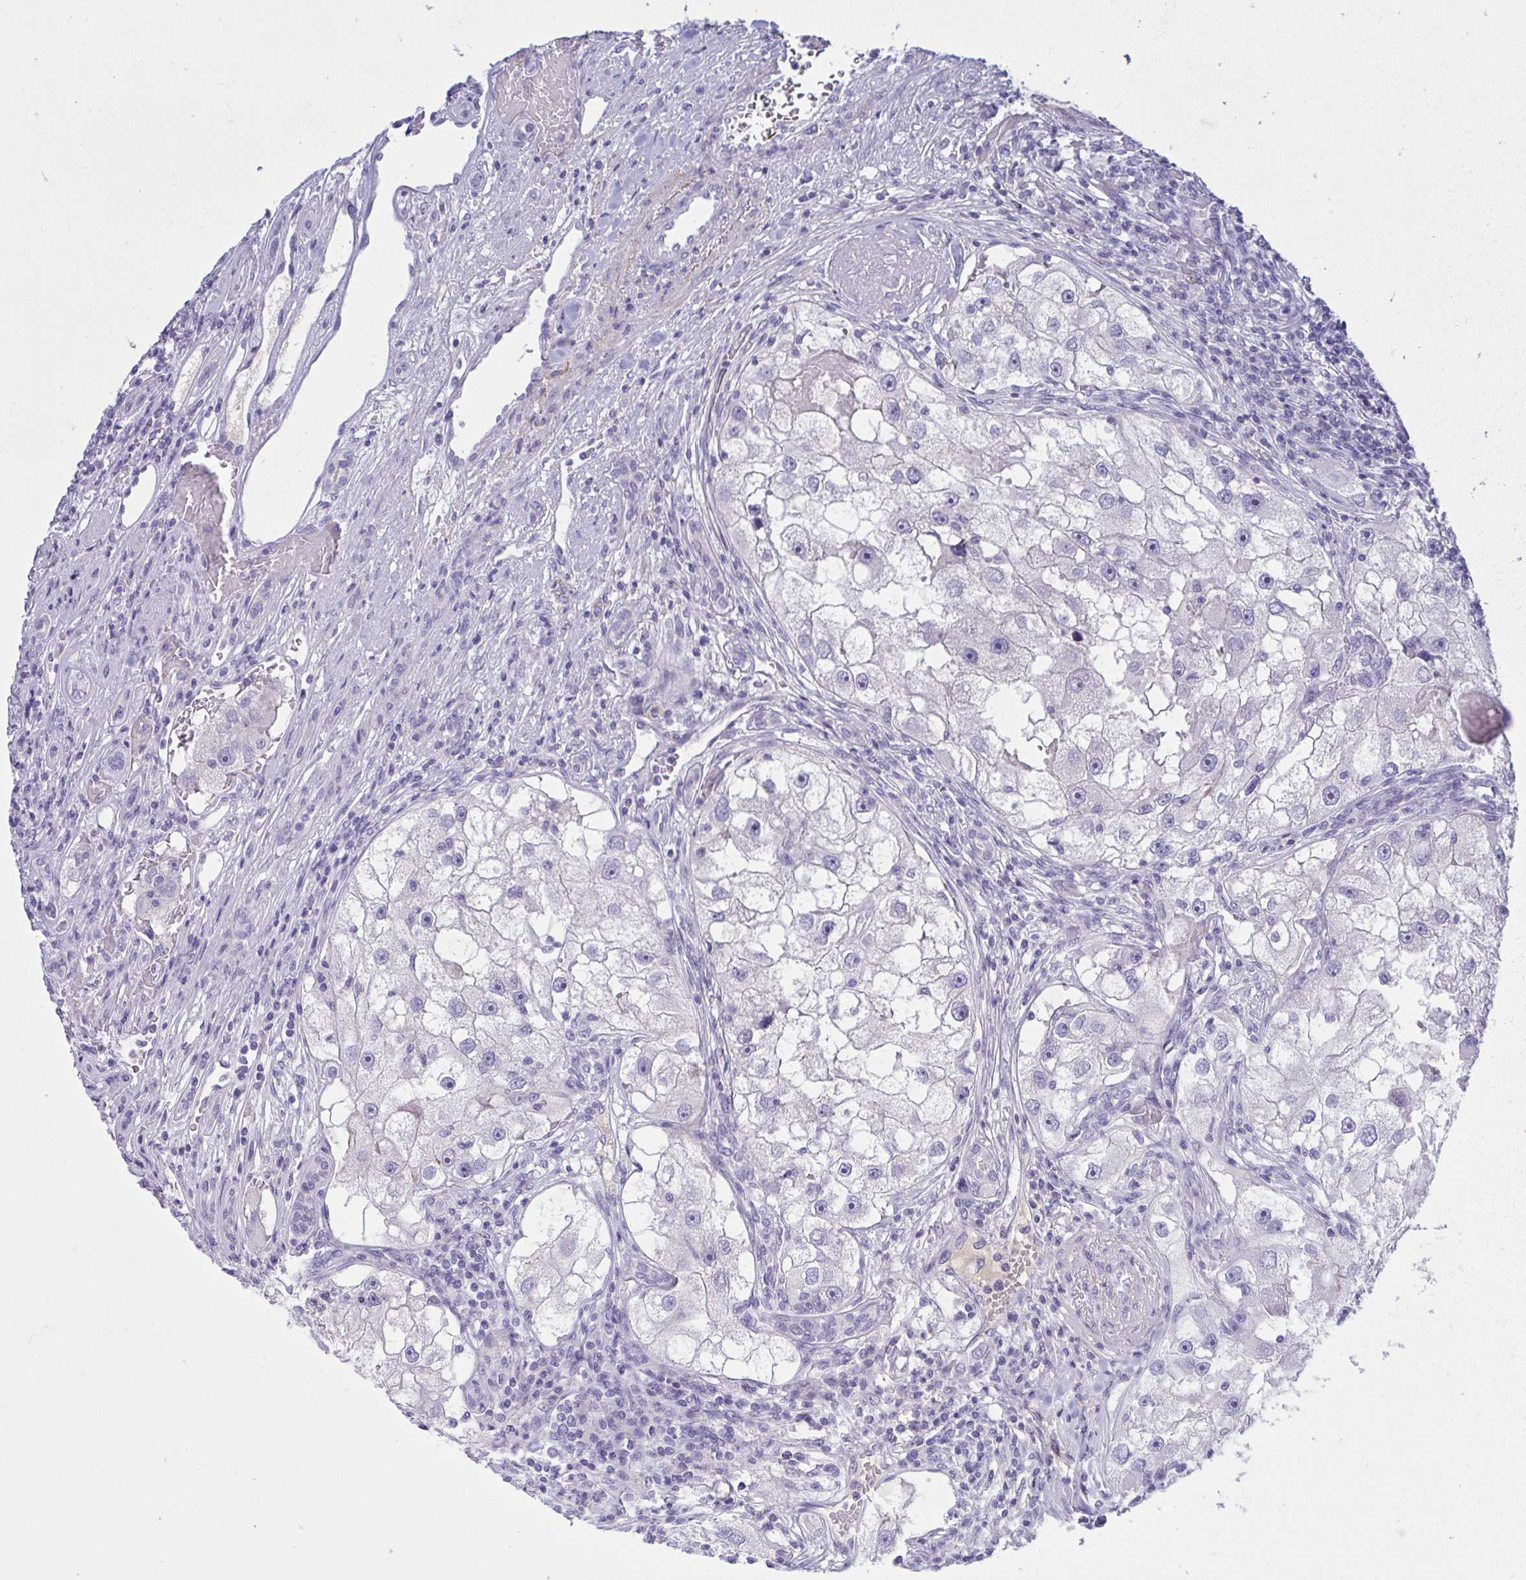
{"staining": {"intensity": "negative", "quantity": "none", "location": "none"}, "tissue": "renal cancer", "cell_type": "Tumor cells", "image_type": "cancer", "snomed": [{"axis": "morphology", "description": "Adenocarcinoma, NOS"}, {"axis": "topography", "description": "Kidney"}], "caption": "DAB (3,3'-diaminobenzidine) immunohistochemical staining of renal cancer (adenocarcinoma) displays no significant expression in tumor cells. Nuclei are stained in blue.", "gene": "PIGZ", "patient": {"sex": "male", "age": 63}}